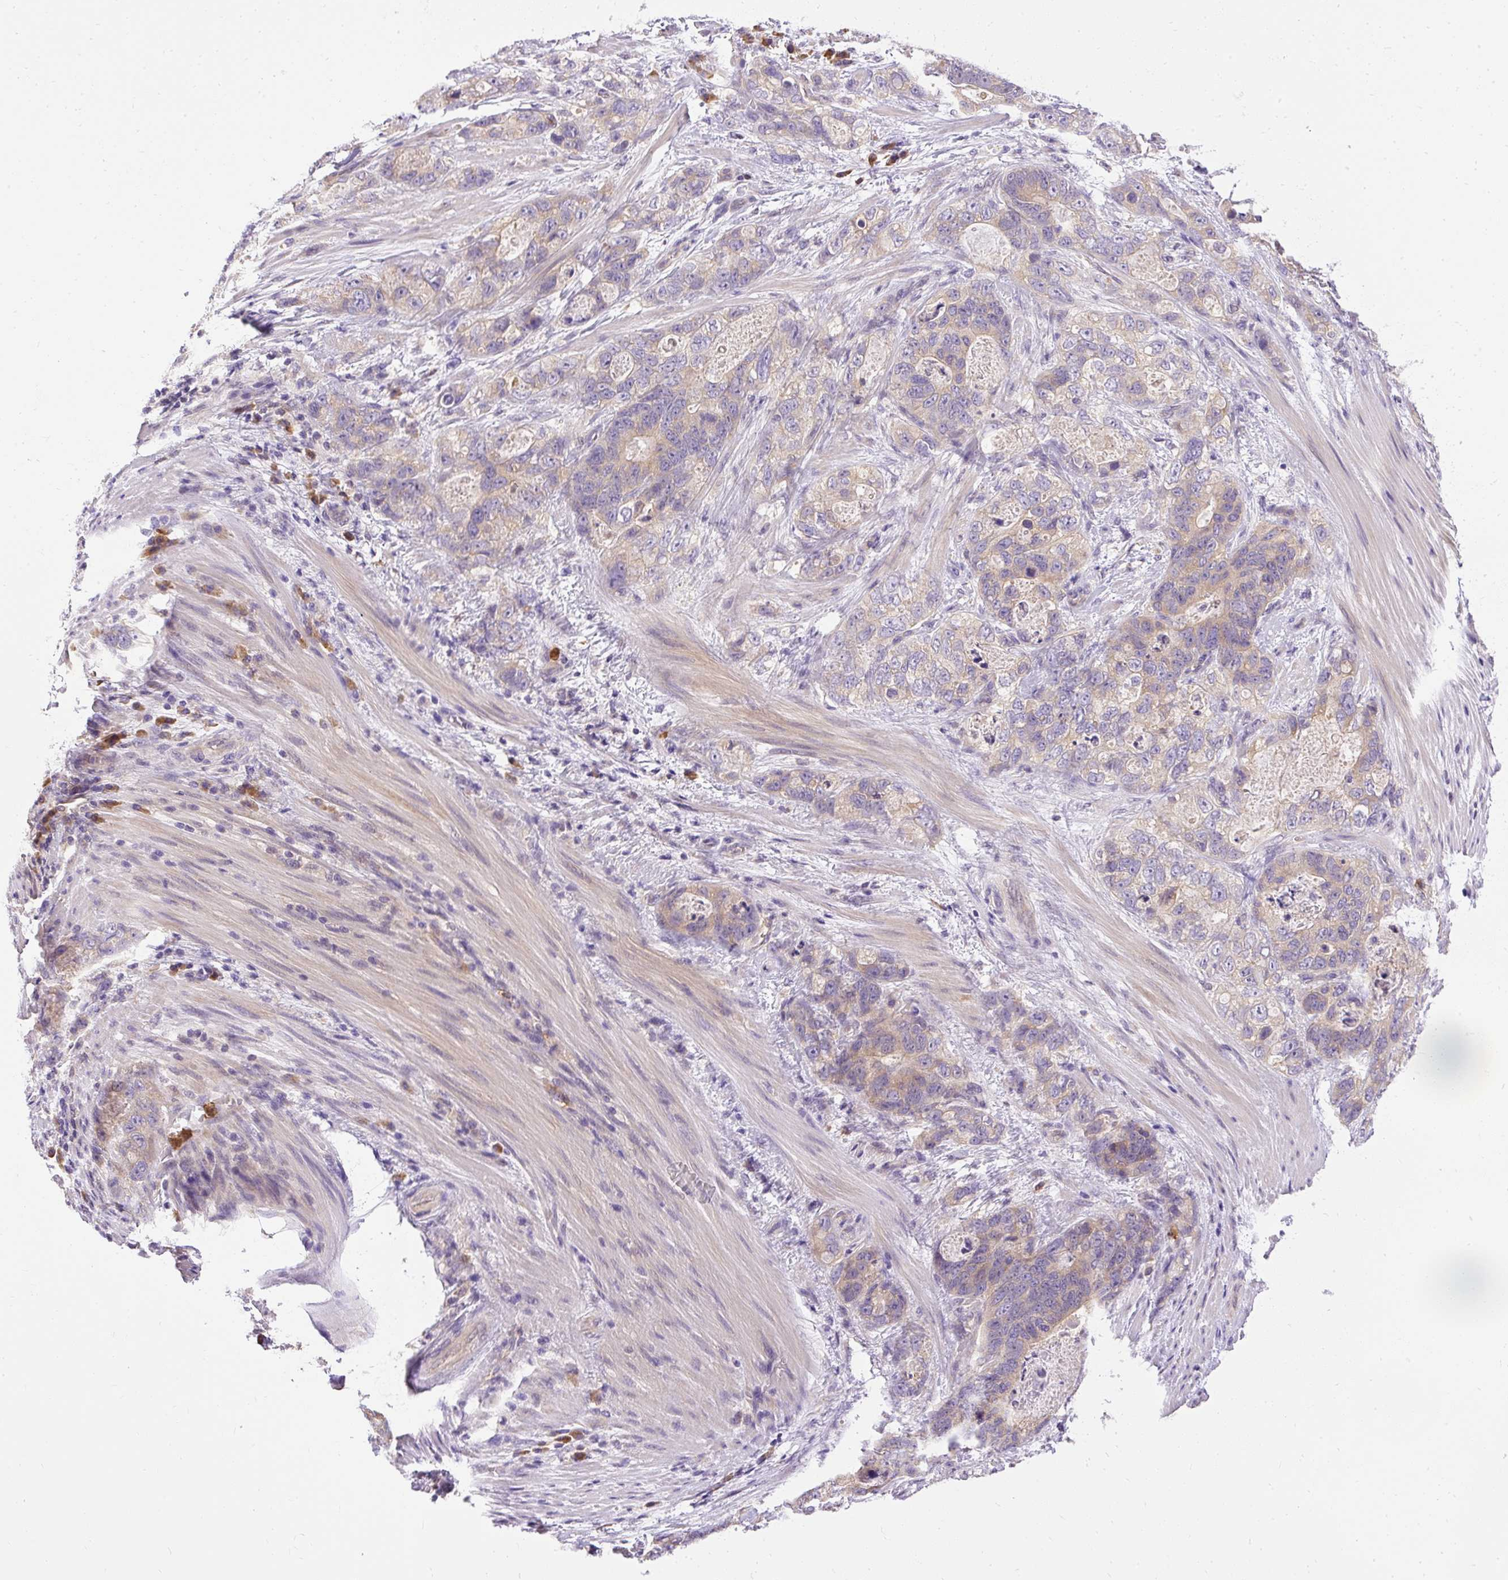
{"staining": {"intensity": "weak", "quantity": "<25%", "location": "cytoplasmic/membranous"}, "tissue": "stomach cancer", "cell_type": "Tumor cells", "image_type": "cancer", "snomed": [{"axis": "morphology", "description": "Normal tissue, NOS"}, {"axis": "morphology", "description": "Adenocarcinoma, NOS"}, {"axis": "topography", "description": "Stomach"}], "caption": "Image shows no significant protein positivity in tumor cells of stomach cancer. (DAB IHC, high magnification).", "gene": "CTTNBP2", "patient": {"sex": "female", "age": 89}}